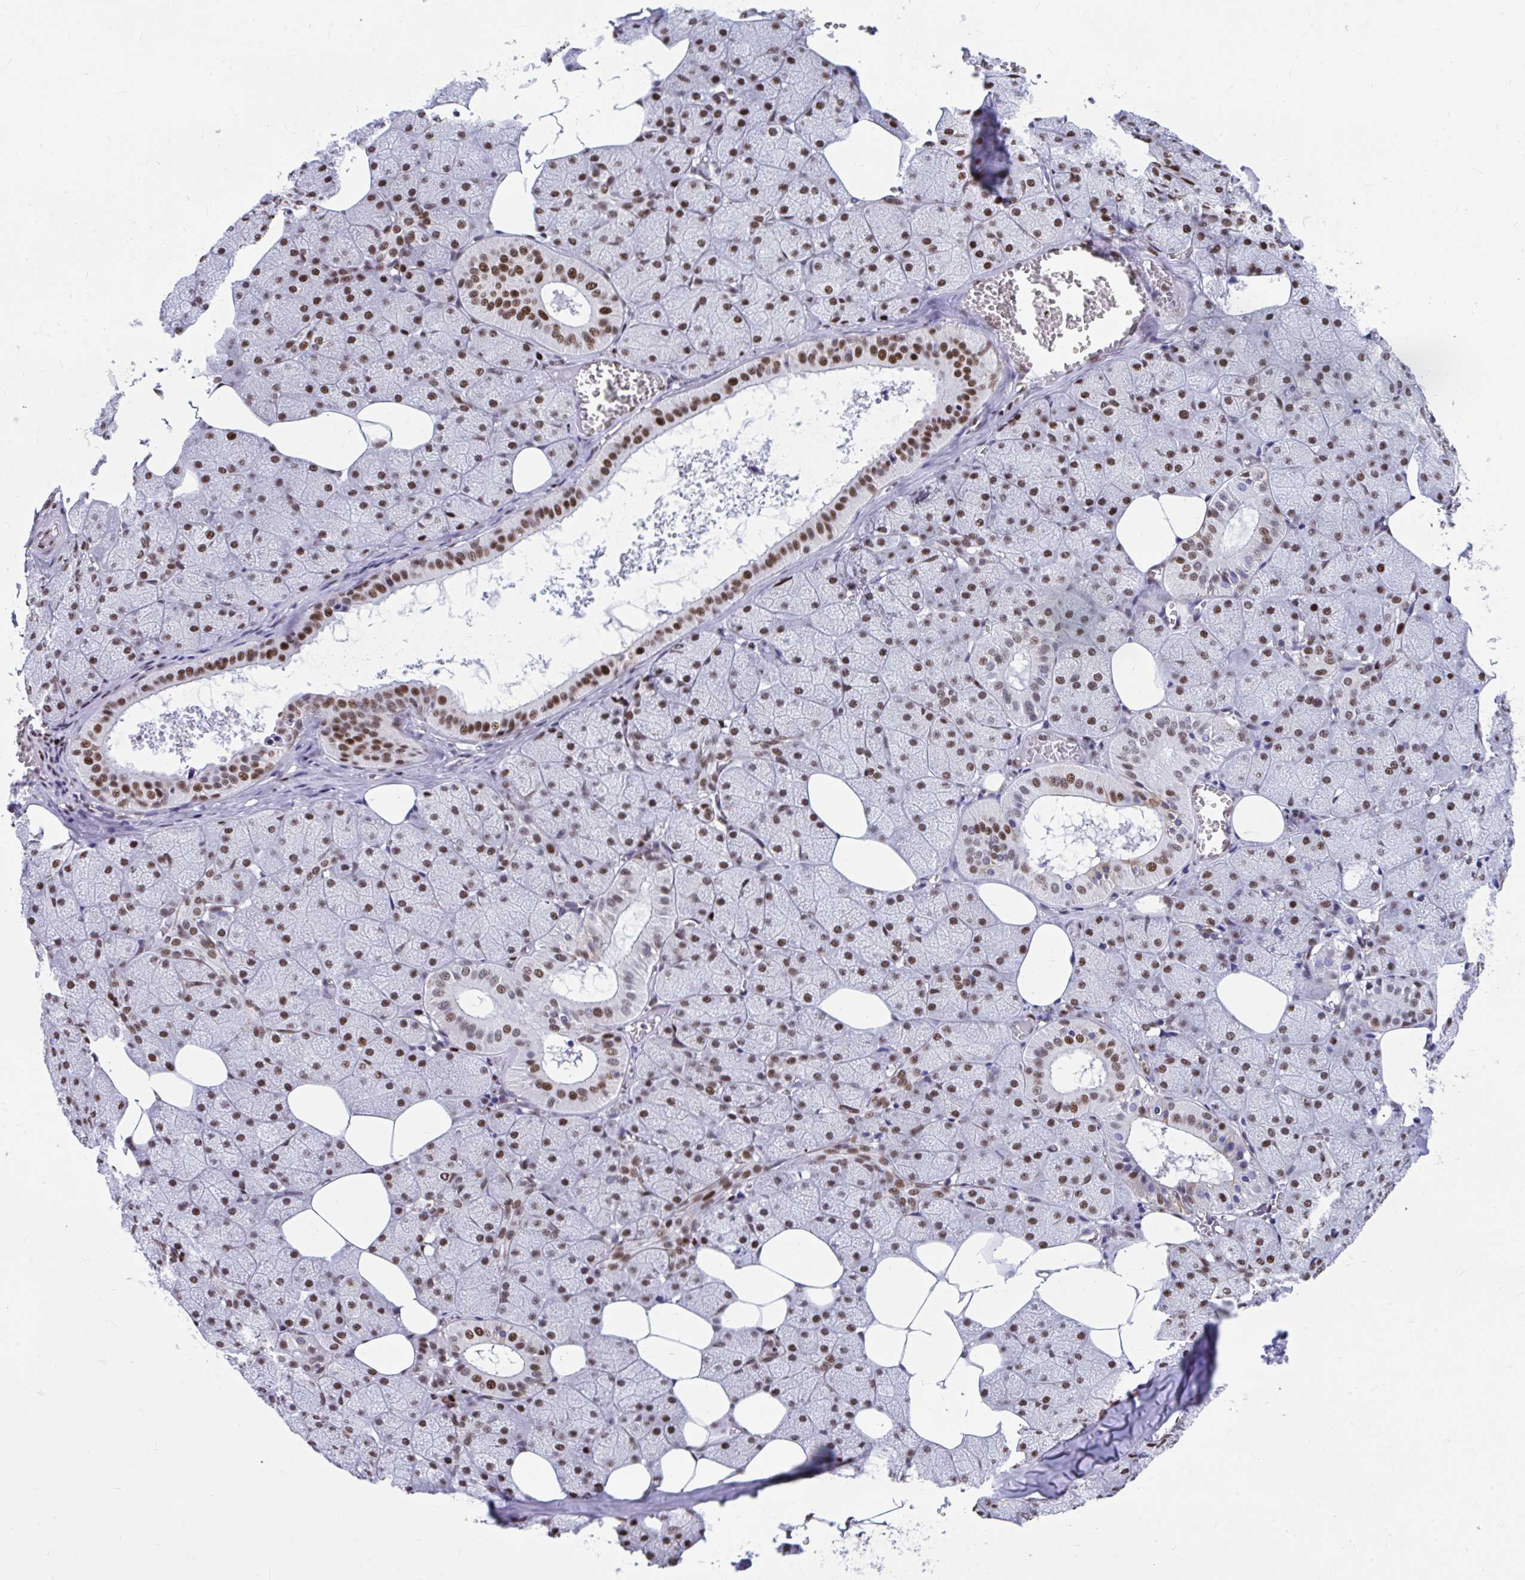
{"staining": {"intensity": "strong", "quantity": ">75%", "location": "nuclear"}, "tissue": "salivary gland", "cell_type": "Glandular cells", "image_type": "normal", "snomed": [{"axis": "morphology", "description": "Normal tissue, NOS"}, {"axis": "topography", "description": "Salivary gland"}, {"axis": "topography", "description": "Peripheral nerve tissue"}], "caption": "IHC micrograph of unremarkable human salivary gland stained for a protein (brown), which demonstrates high levels of strong nuclear expression in about >75% of glandular cells.", "gene": "SLC35C2", "patient": {"sex": "male", "age": 38}}